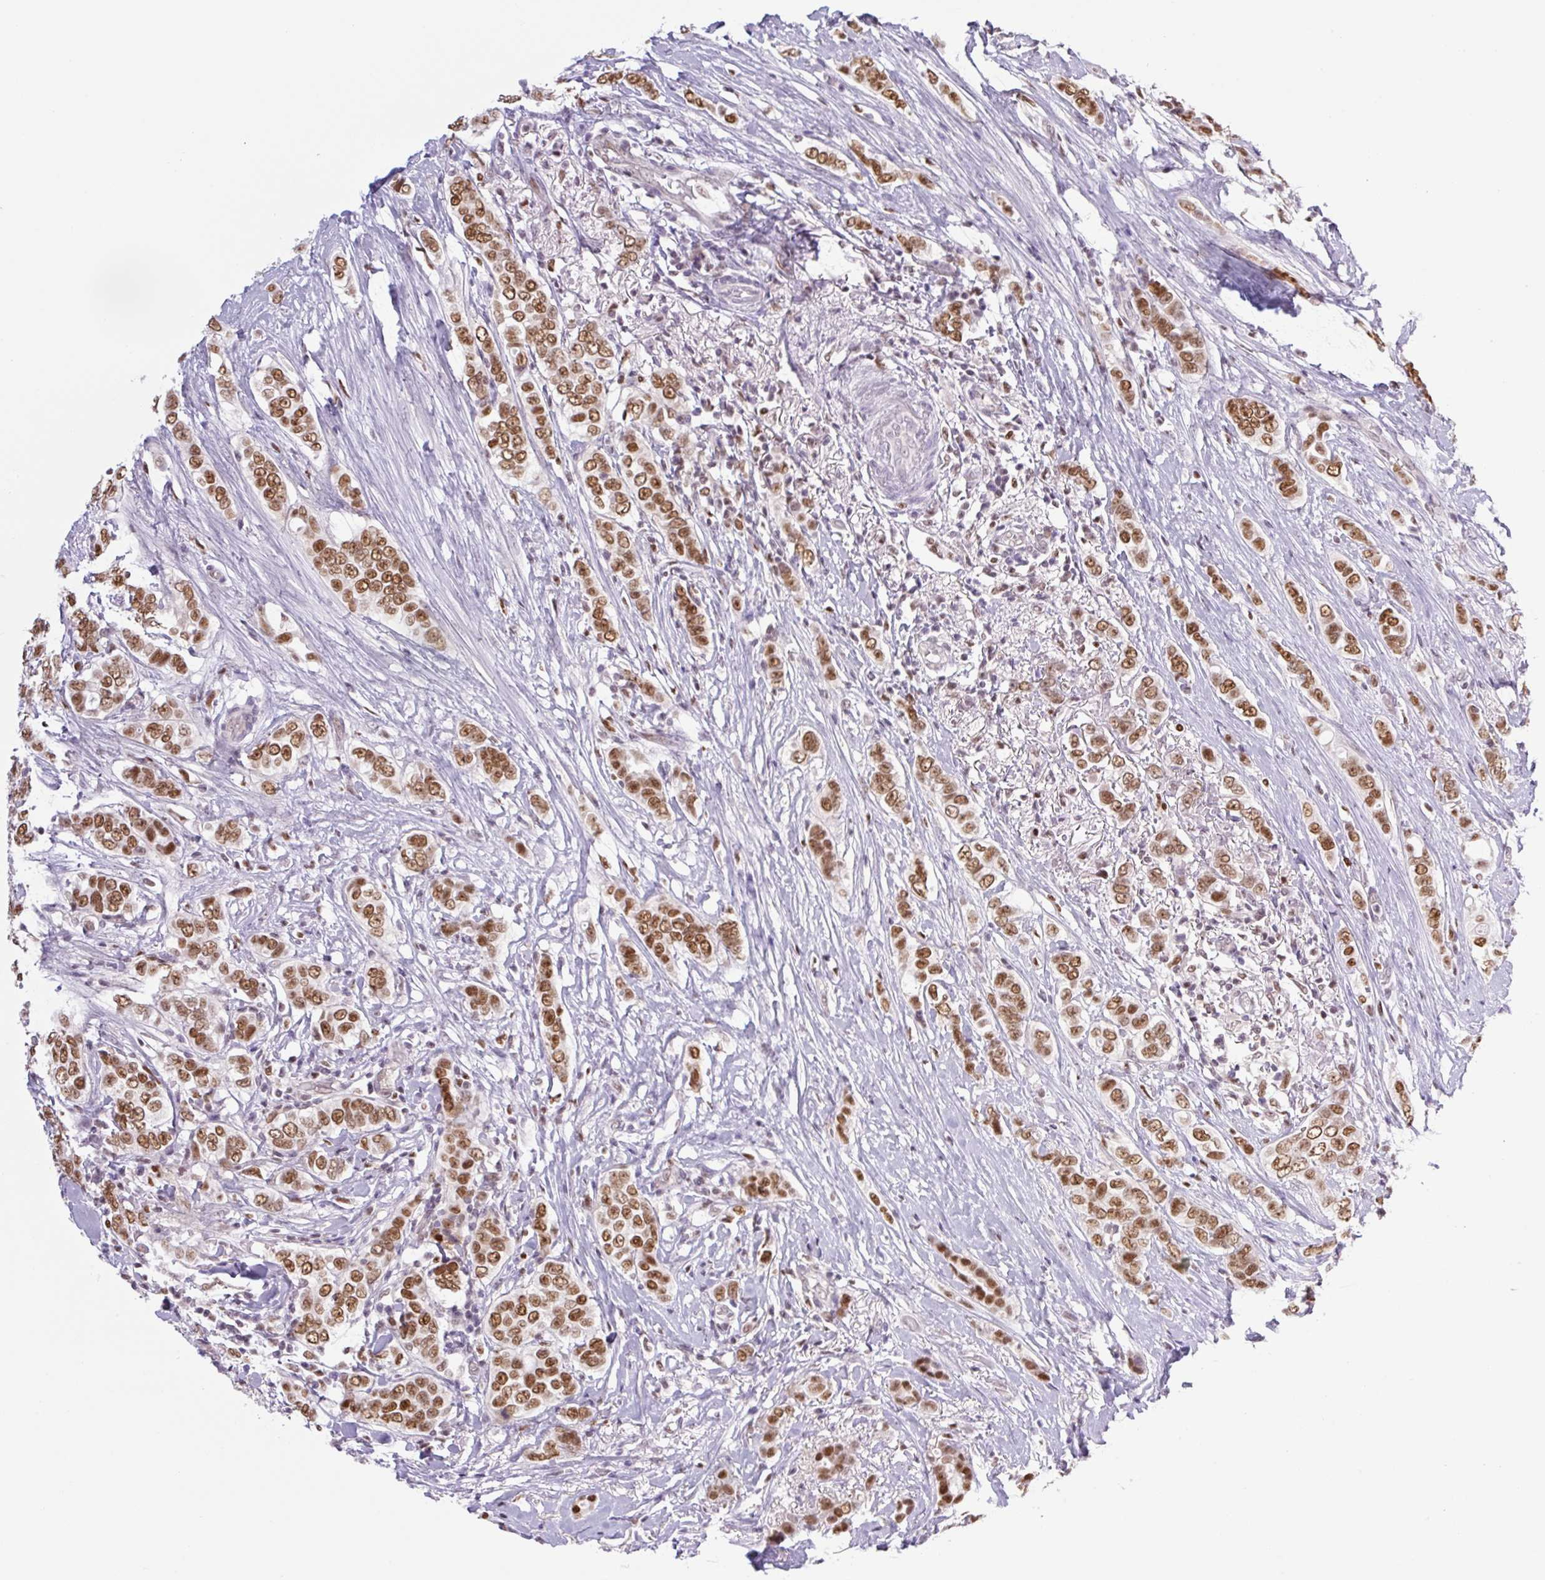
{"staining": {"intensity": "moderate", "quantity": ">75%", "location": "nuclear"}, "tissue": "breast cancer", "cell_type": "Tumor cells", "image_type": "cancer", "snomed": [{"axis": "morphology", "description": "Lobular carcinoma"}, {"axis": "topography", "description": "Breast"}], "caption": "Immunohistochemical staining of human breast cancer reveals moderate nuclear protein positivity in approximately >75% of tumor cells.", "gene": "TLE3", "patient": {"sex": "female", "age": 51}}